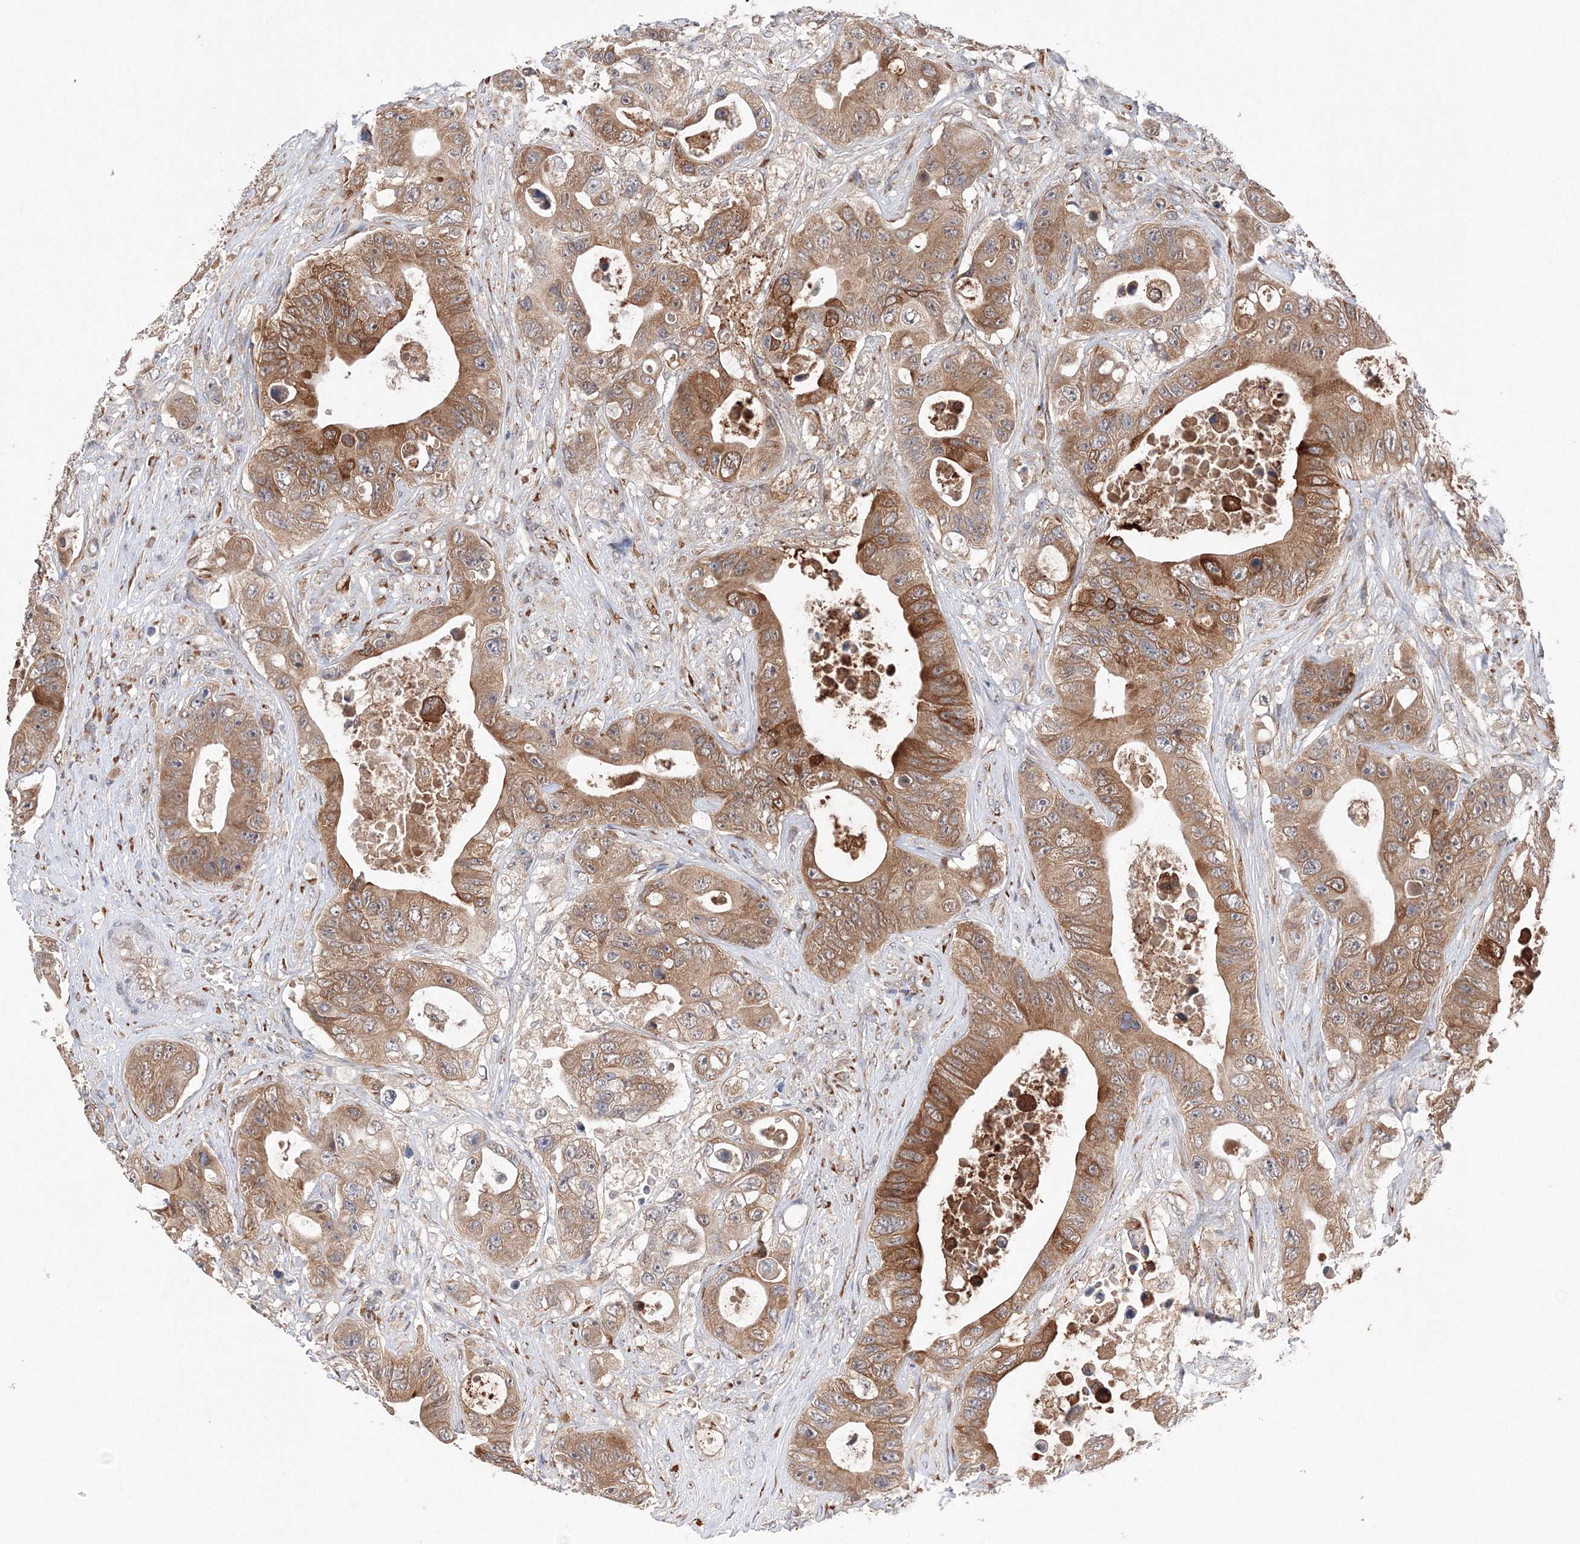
{"staining": {"intensity": "strong", "quantity": "25%-75%", "location": "cytoplasmic/membranous"}, "tissue": "colorectal cancer", "cell_type": "Tumor cells", "image_type": "cancer", "snomed": [{"axis": "morphology", "description": "Adenocarcinoma, NOS"}, {"axis": "topography", "description": "Colon"}], "caption": "Tumor cells reveal high levels of strong cytoplasmic/membranous expression in about 25%-75% of cells in colorectal cancer (adenocarcinoma).", "gene": "DIS3L2", "patient": {"sex": "female", "age": 46}}